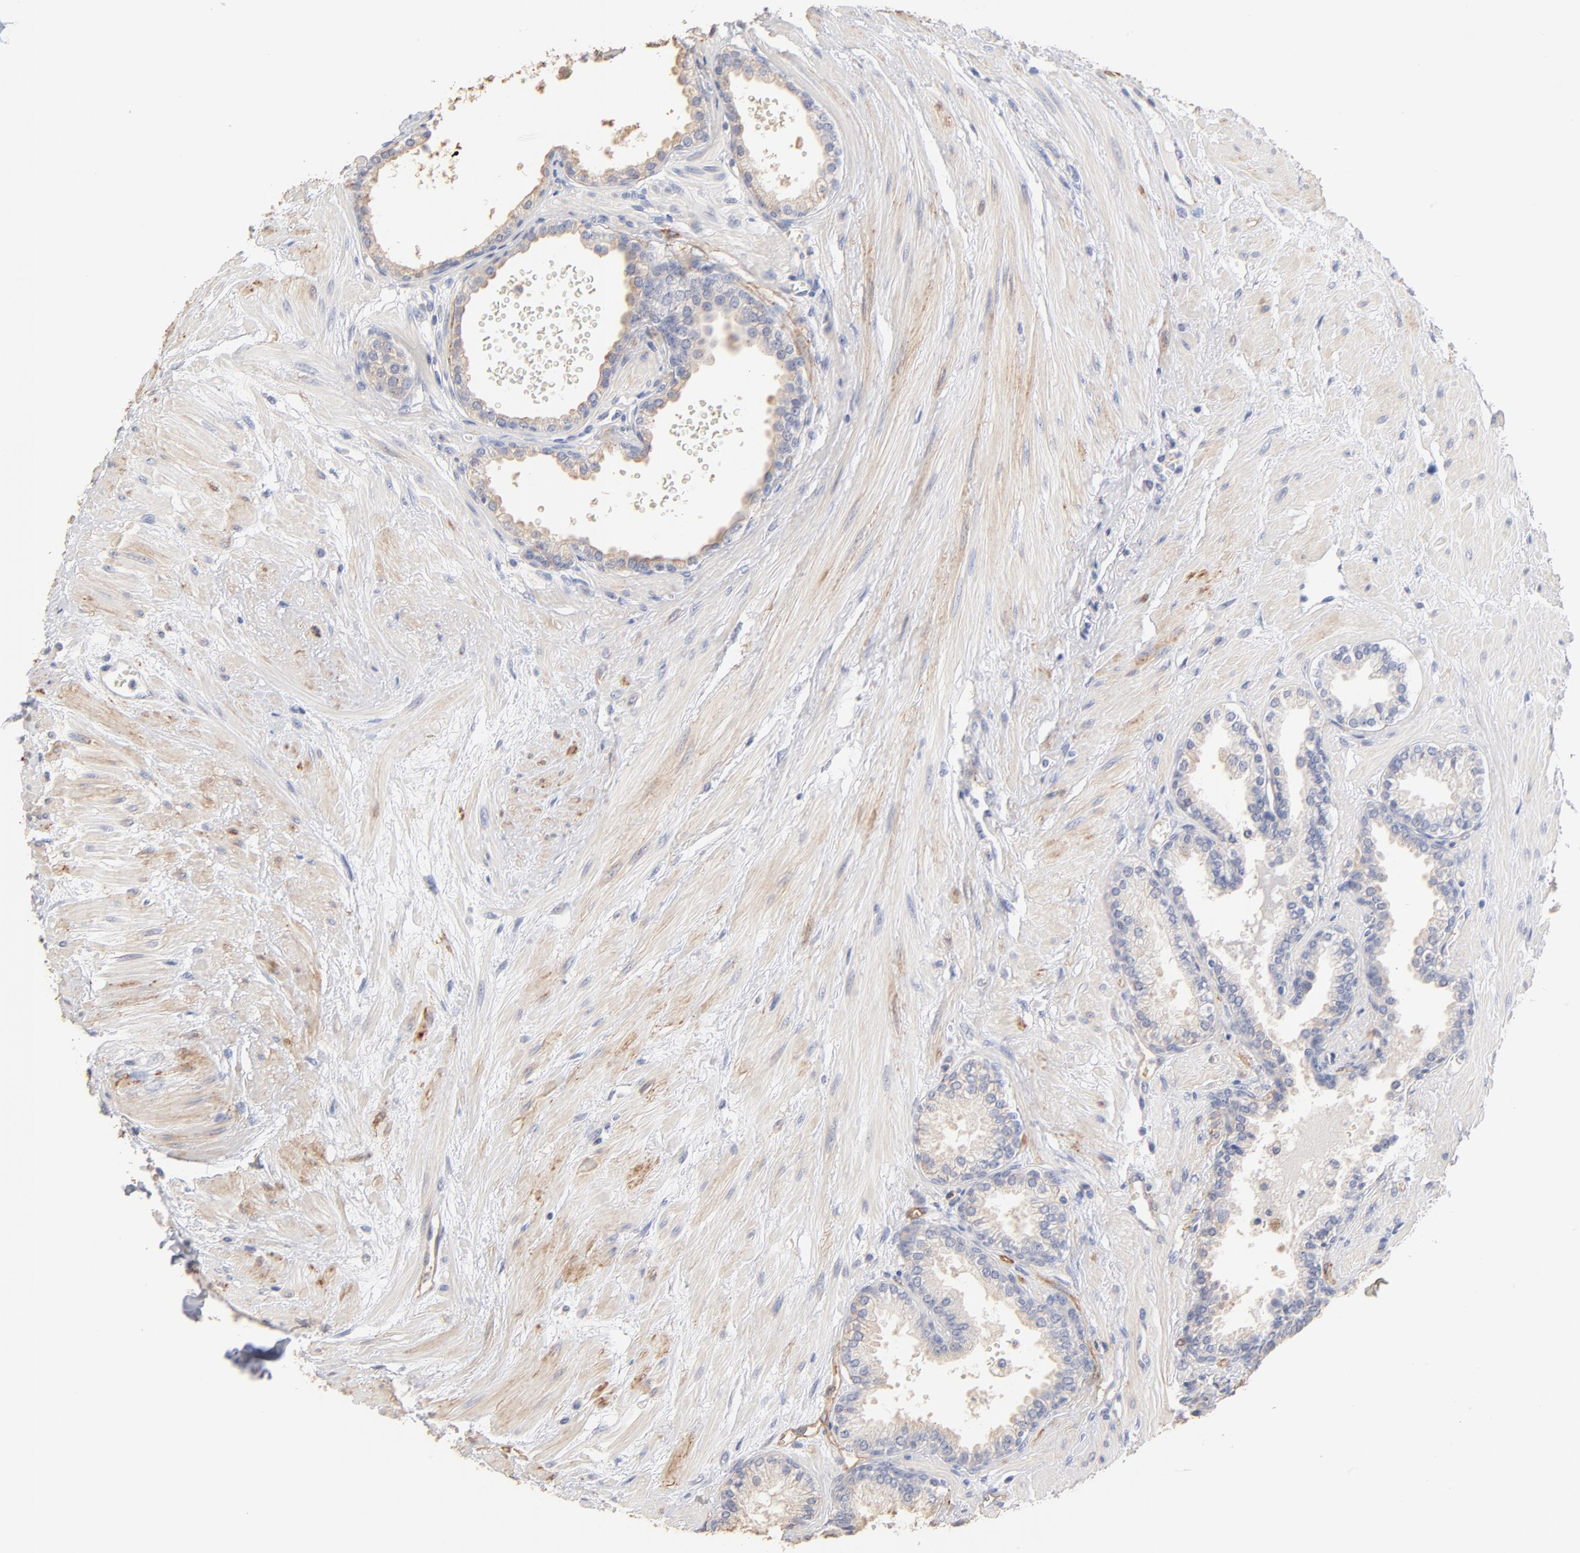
{"staining": {"intensity": "negative", "quantity": "none", "location": "none"}, "tissue": "prostate", "cell_type": "Glandular cells", "image_type": "normal", "snomed": [{"axis": "morphology", "description": "Normal tissue, NOS"}, {"axis": "topography", "description": "Prostate"}], "caption": "The immunohistochemistry (IHC) image has no significant expression in glandular cells of prostate. (Brightfield microscopy of DAB immunohistochemistry (IHC) at high magnification).", "gene": "ITGA8", "patient": {"sex": "male", "age": 64}}